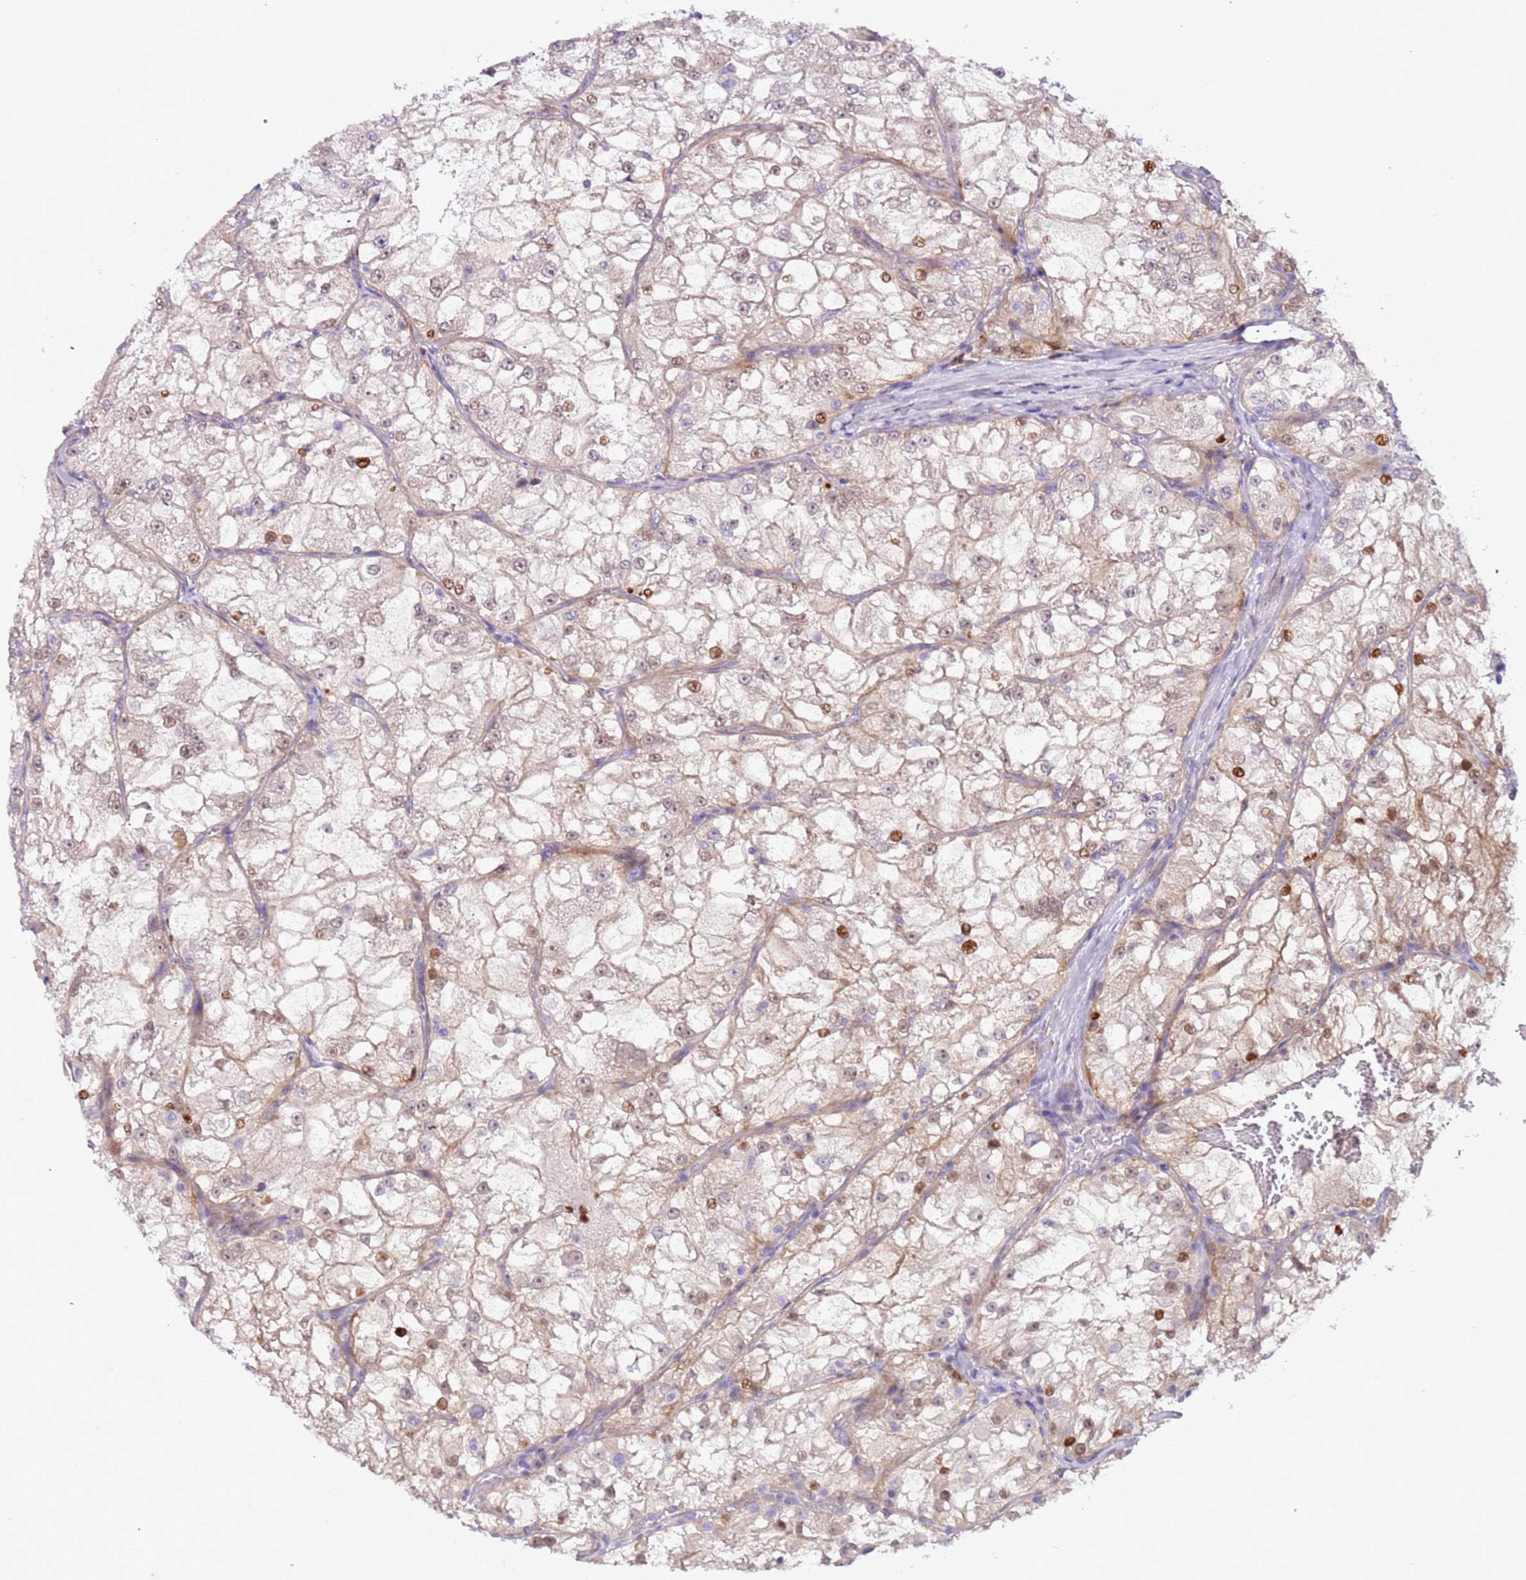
{"staining": {"intensity": "moderate", "quantity": "<25%", "location": "nuclear"}, "tissue": "renal cancer", "cell_type": "Tumor cells", "image_type": "cancer", "snomed": [{"axis": "morphology", "description": "Adenocarcinoma, NOS"}, {"axis": "topography", "description": "Kidney"}], "caption": "DAB immunohistochemical staining of adenocarcinoma (renal) reveals moderate nuclear protein expression in approximately <25% of tumor cells.", "gene": "PLEKHH1", "patient": {"sex": "female", "age": 72}}